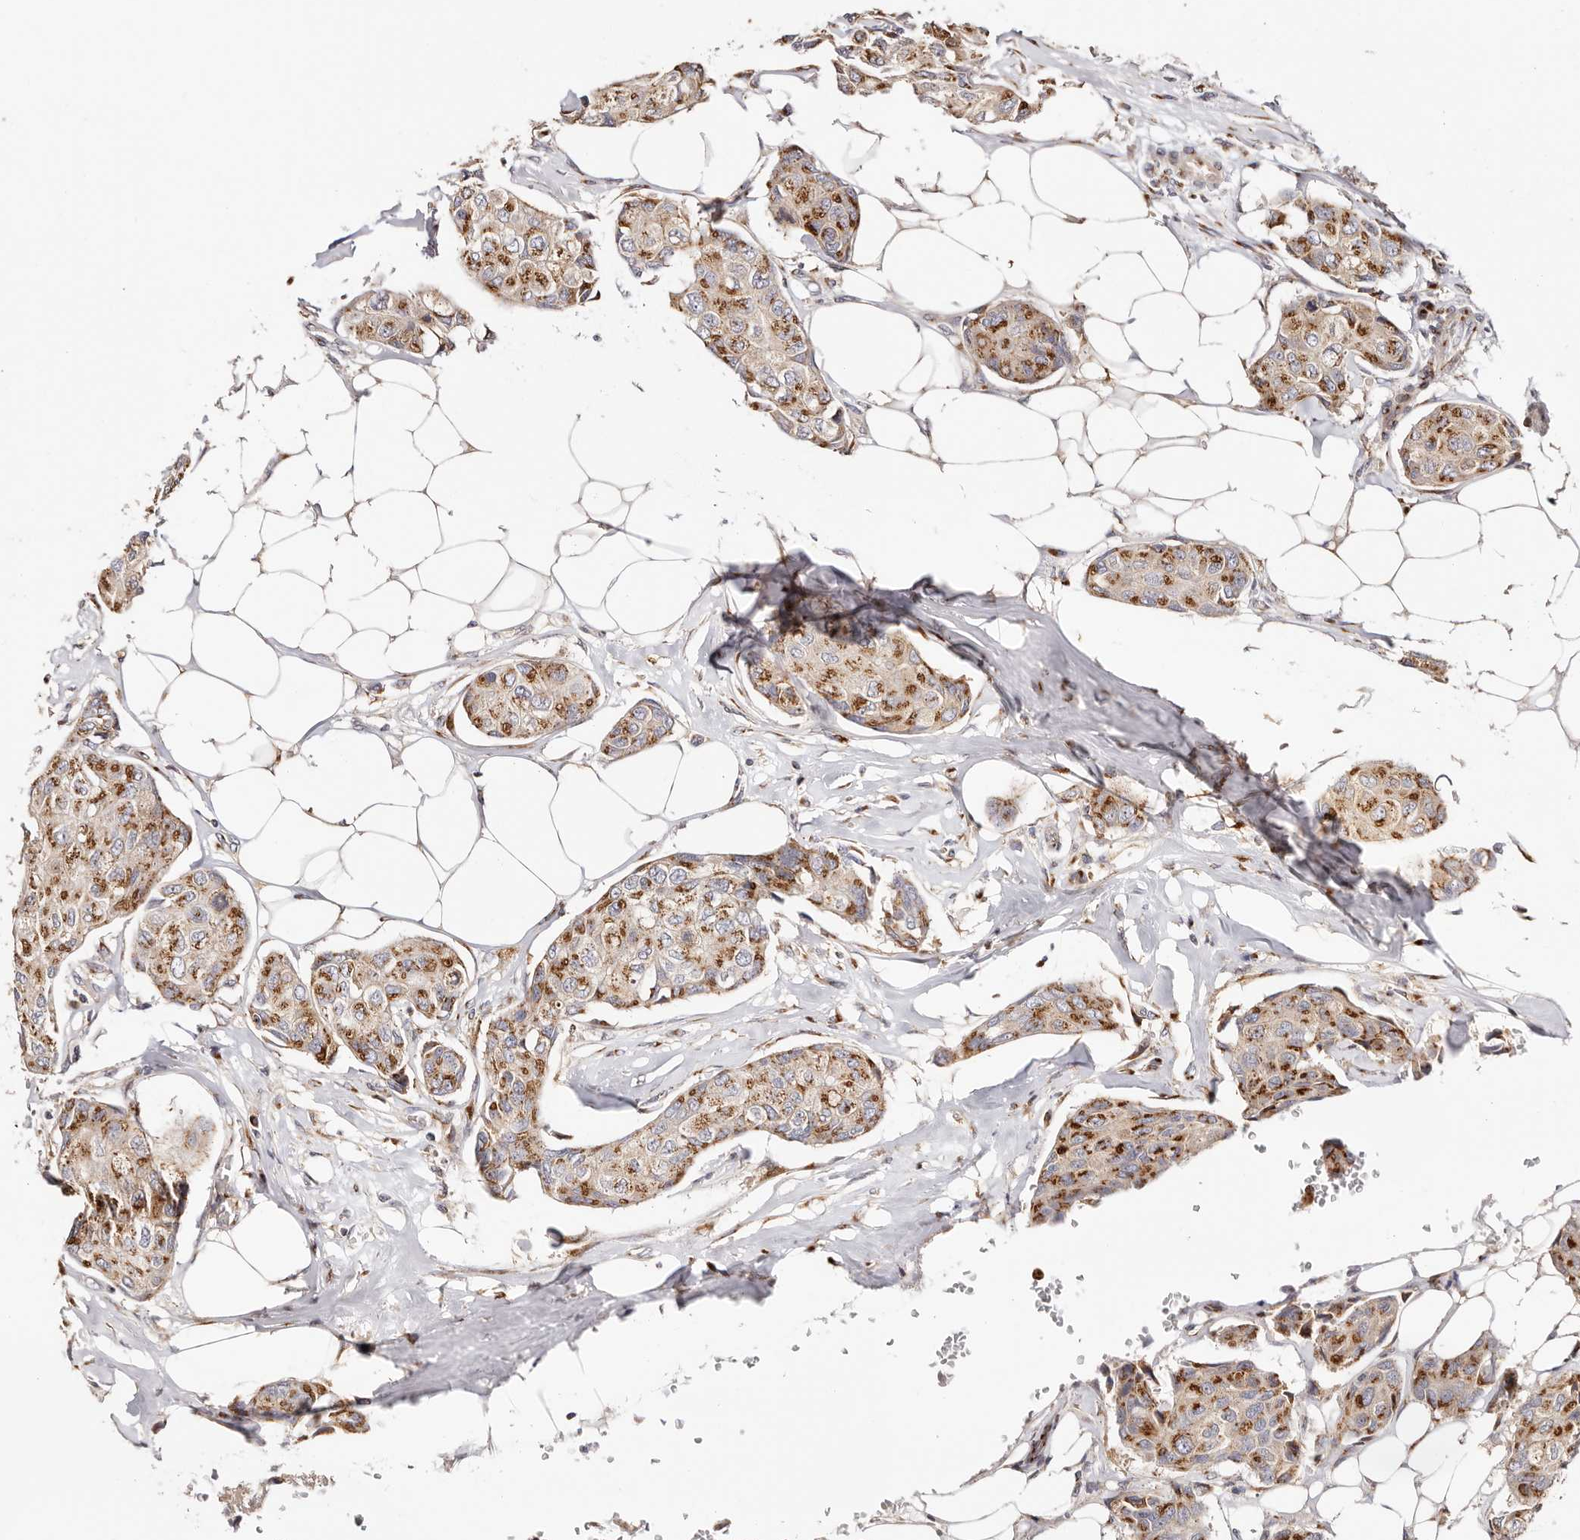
{"staining": {"intensity": "moderate", "quantity": ">75%", "location": "cytoplasmic/membranous"}, "tissue": "breast cancer", "cell_type": "Tumor cells", "image_type": "cancer", "snomed": [{"axis": "morphology", "description": "Duct carcinoma"}, {"axis": "topography", "description": "Breast"}], "caption": "Breast cancer (invasive ductal carcinoma) stained with a protein marker shows moderate staining in tumor cells.", "gene": "MAPK6", "patient": {"sex": "female", "age": 80}}